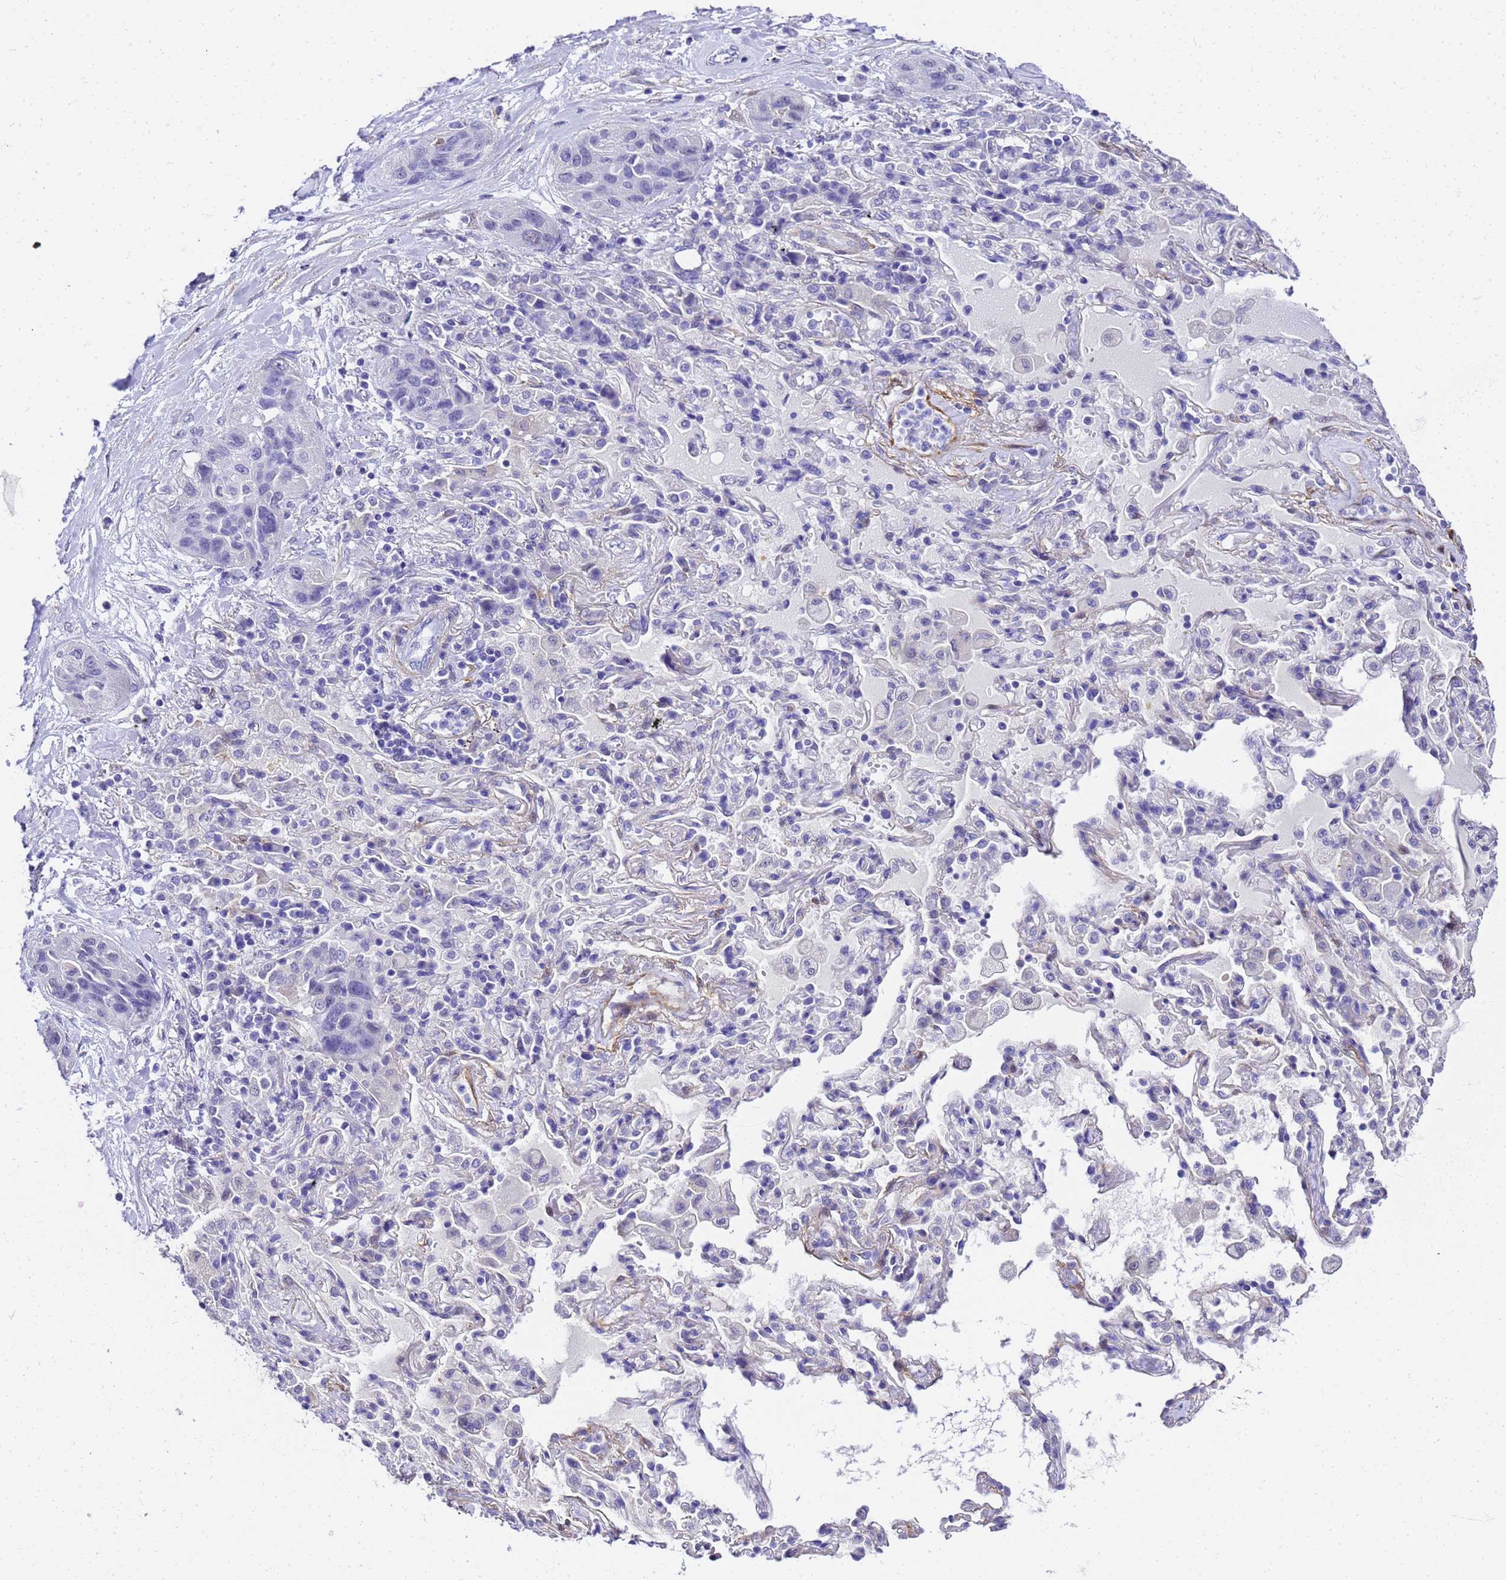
{"staining": {"intensity": "negative", "quantity": "none", "location": "none"}, "tissue": "lung cancer", "cell_type": "Tumor cells", "image_type": "cancer", "snomed": [{"axis": "morphology", "description": "Squamous cell carcinoma, NOS"}, {"axis": "topography", "description": "Lung"}], "caption": "A micrograph of squamous cell carcinoma (lung) stained for a protein displays no brown staining in tumor cells.", "gene": "HSPB6", "patient": {"sex": "female", "age": 70}}